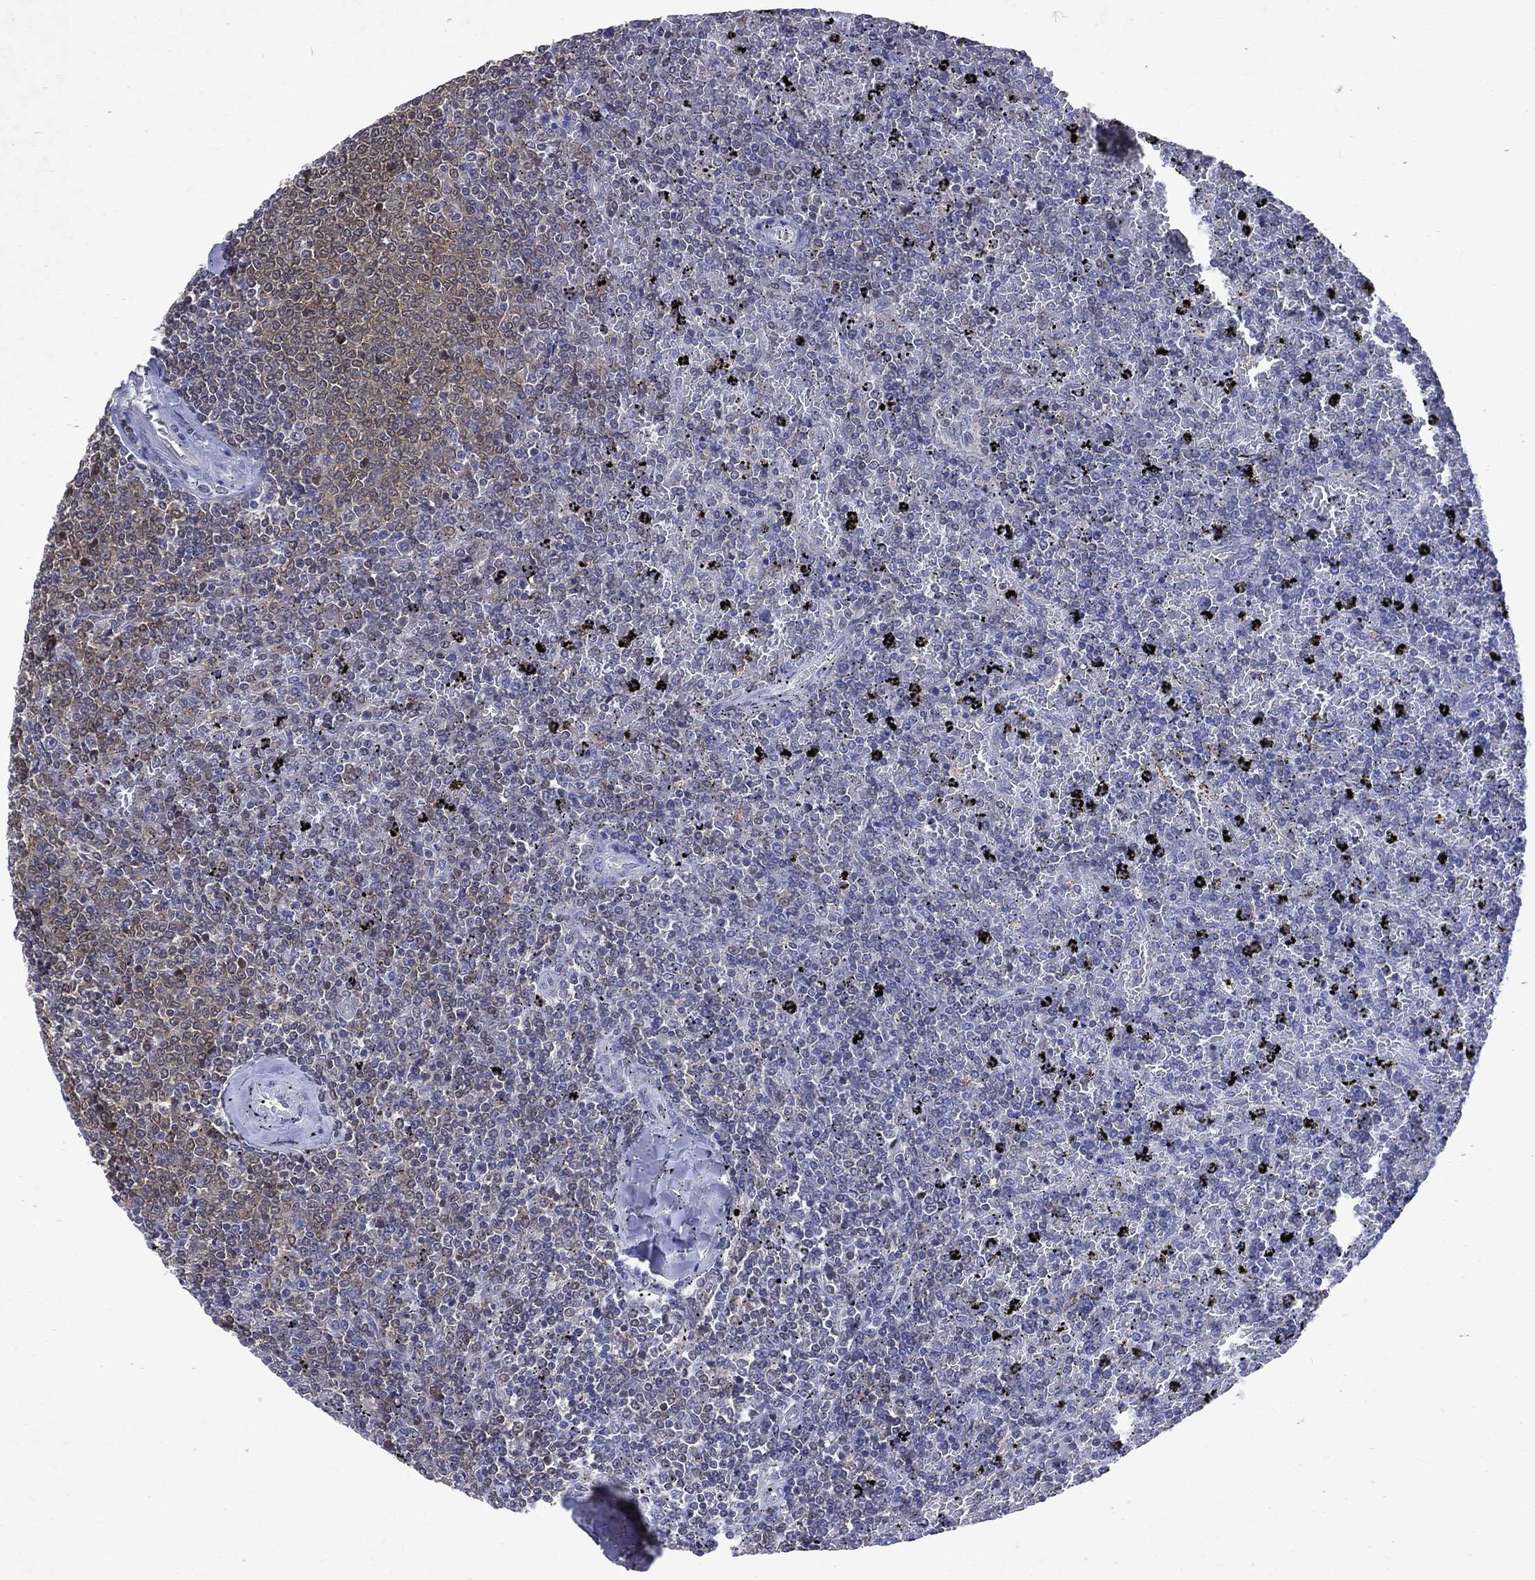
{"staining": {"intensity": "weak", "quantity": "<25%", "location": "cytoplasmic/membranous"}, "tissue": "lymphoma", "cell_type": "Tumor cells", "image_type": "cancer", "snomed": [{"axis": "morphology", "description": "Malignant lymphoma, non-Hodgkin's type, Low grade"}, {"axis": "topography", "description": "Spleen"}], "caption": "The image exhibits no staining of tumor cells in low-grade malignant lymphoma, non-Hodgkin's type. (Stains: DAB IHC with hematoxylin counter stain, Microscopy: brightfield microscopy at high magnification).", "gene": "MTAP", "patient": {"sex": "female", "age": 77}}